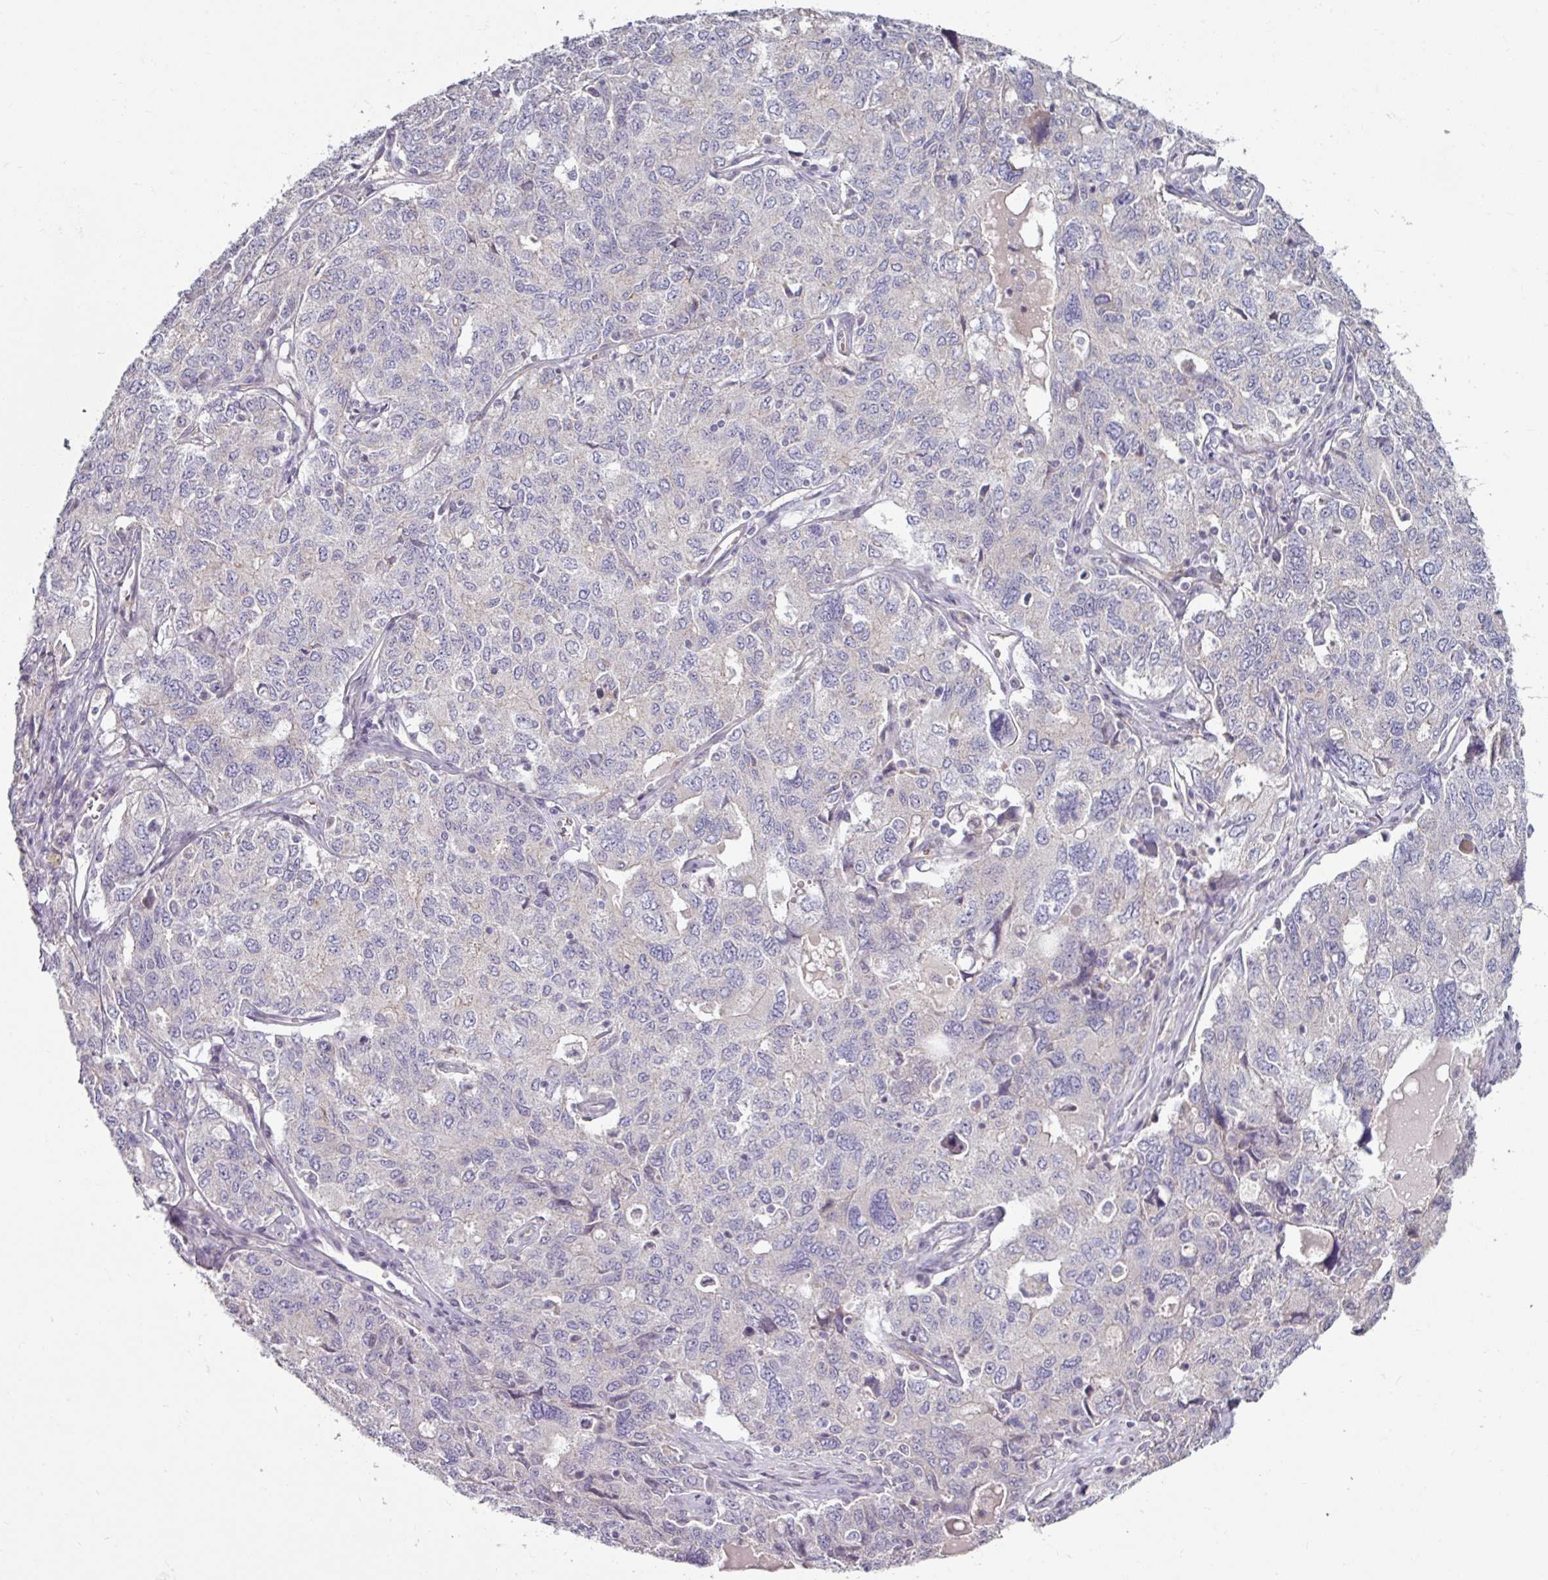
{"staining": {"intensity": "negative", "quantity": "none", "location": "none"}, "tissue": "ovarian cancer", "cell_type": "Tumor cells", "image_type": "cancer", "snomed": [{"axis": "morphology", "description": "Carcinoma, endometroid"}, {"axis": "topography", "description": "Ovary"}], "caption": "This is a image of immunohistochemistry staining of ovarian cancer, which shows no staining in tumor cells.", "gene": "MTMR14", "patient": {"sex": "female", "age": 62}}